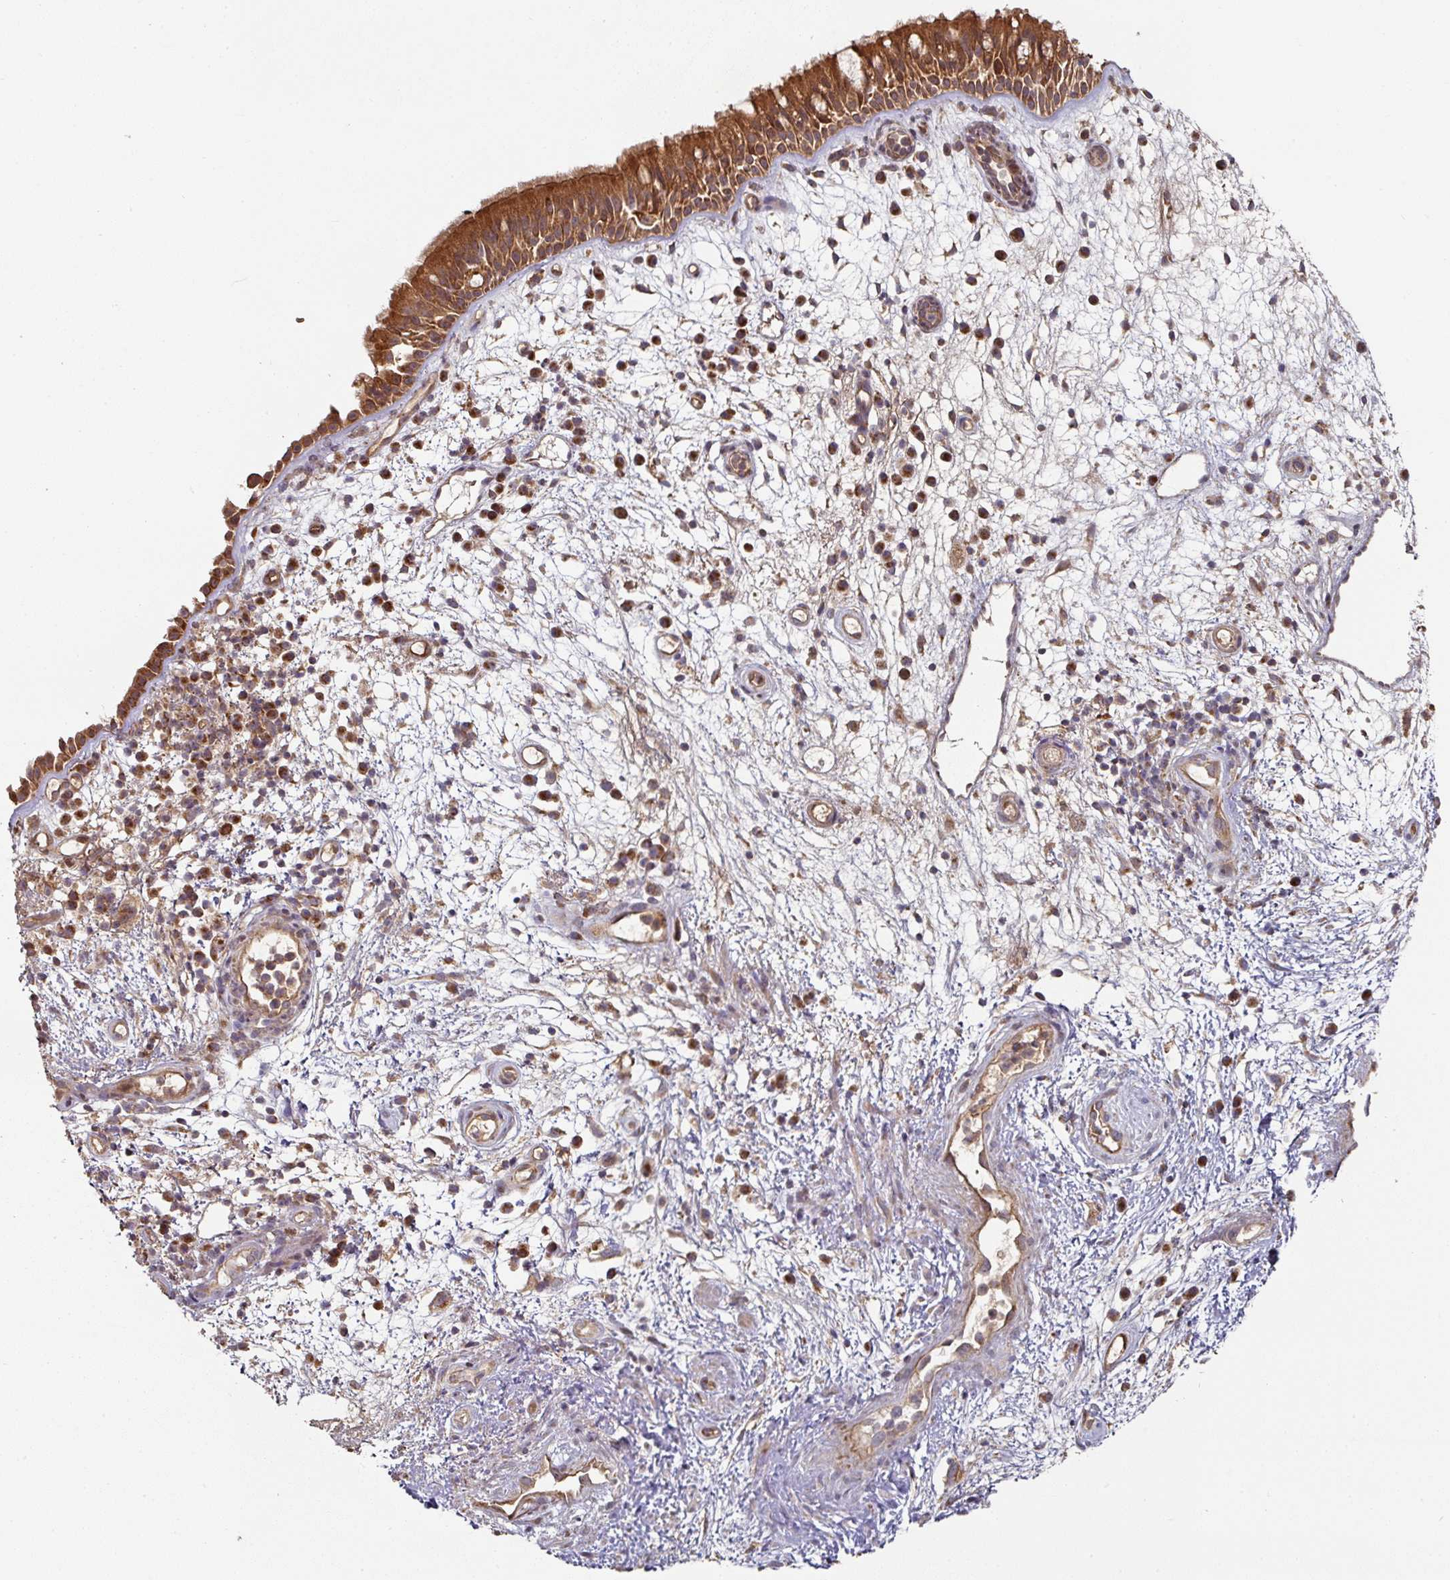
{"staining": {"intensity": "strong", "quantity": ">75%", "location": "cytoplasmic/membranous"}, "tissue": "nasopharynx", "cell_type": "Respiratory epithelial cells", "image_type": "normal", "snomed": [{"axis": "morphology", "description": "Normal tissue, NOS"}, {"axis": "morphology", "description": "Inflammation, NOS"}, {"axis": "topography", "description": "Nasopharynx"}], "caption": "Immunohistochemical staining of normal nasopharynx displays >75% levels of strong cytoplasmic/membranous protein staining in about >75% of respiratory epithelial cells.", "gene": "DNAJC7", "patient": {"sex": "male", "age": 54}}